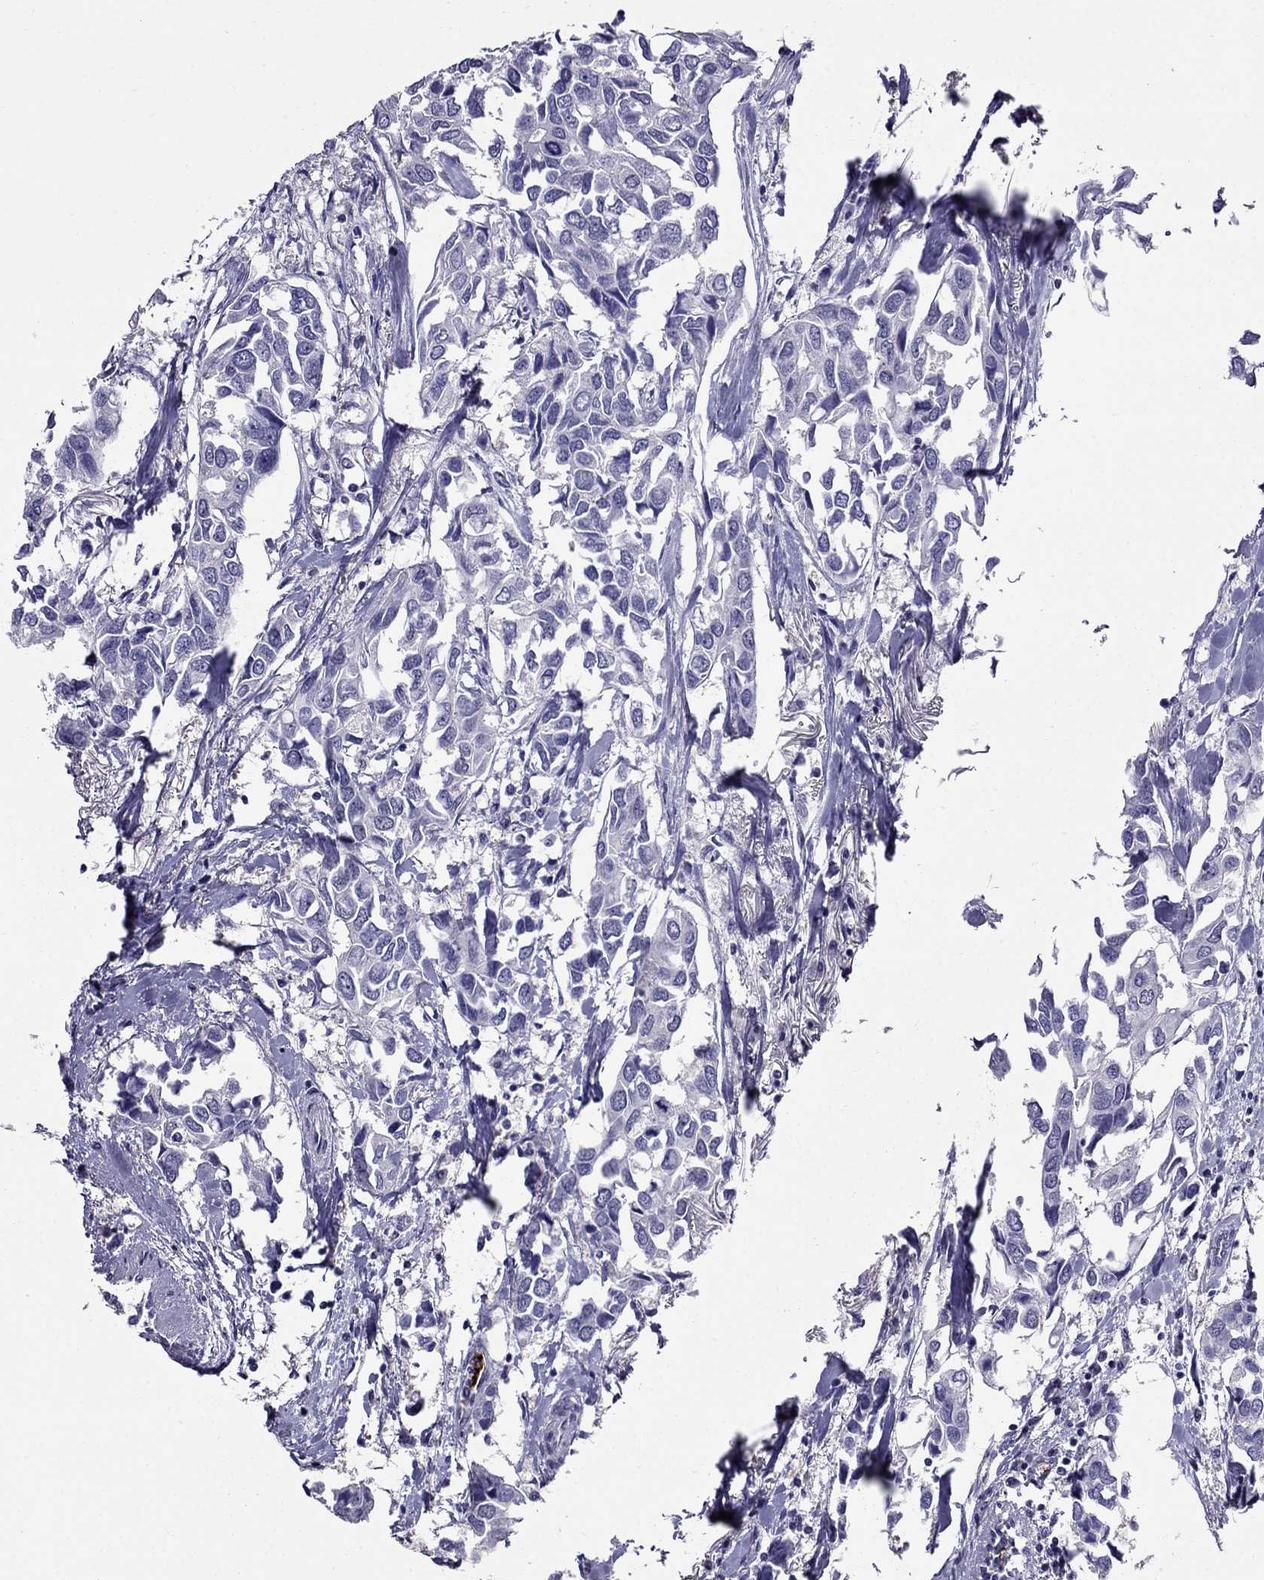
{"staining": {"intensity": "negative", "quantity": "none", "location": "none"}, "tissue": "breast cancer", "cell_type": "Tumor cells", "image_type": "cancer", "snomed": [{"axis": "morphology", "description": "Duct carcinoma"}, {"axis": "topography", "description": "Breast"}], "caption": "Immunohistochemistry (IHC) image of neoplastic tissue: human breast intraductal carcinoma stained with DAB demonstrates no significant protein expression in tumor cells.", "gene": "OLFM4", "patient": {"sex": "female", "age": 83}}